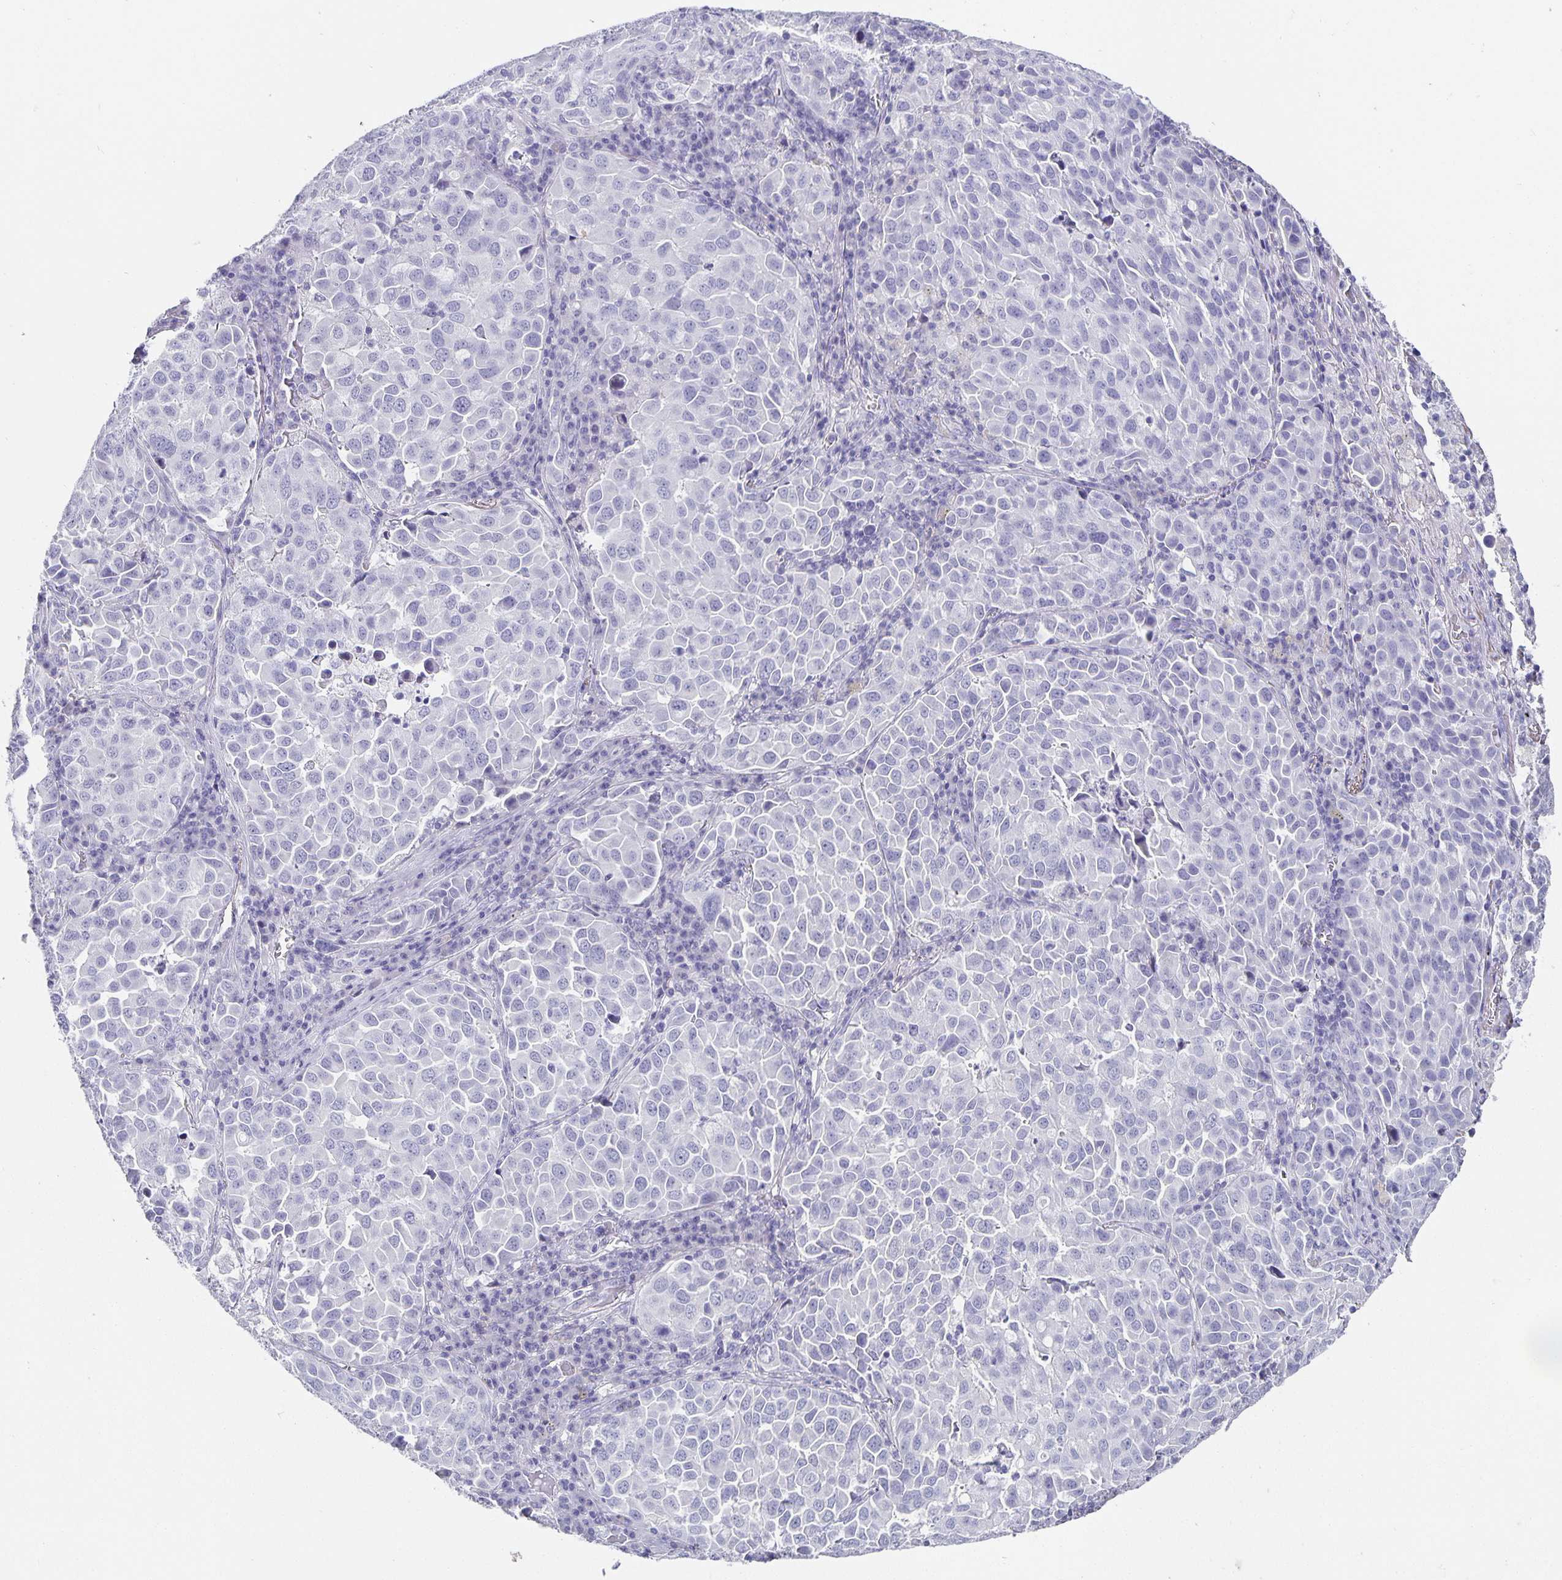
{"staining": {"intensity": "negative", "quantity": "none", "location": "none"}, "tissue": "lung cancer", "cell_type": "Tumor cells", "image_type": "cancer", "snomed": [{"axis": "morphology", "description": "Adenocarcinoma, NOS"}, {"axis": "morphology", "description": "Adenocarcinoma, metastatic, NOS"}, {"axis": "topography", "description": "Lymph node"}, {"axis": "topography", "description": "Lung"}], "caption": "Immunohistochemistry (IHC) of human lung cancer (metastatic adenocarcinoma) exhibits no positivity in tumor cells. The staining was performed using DAB to visualize the protein expression in brown, while the nuclei were stained in blue with hematoxylin (Magnification: 20x).", "gene": "CHGA", "patient": {"sex": "female", "age": 65}}